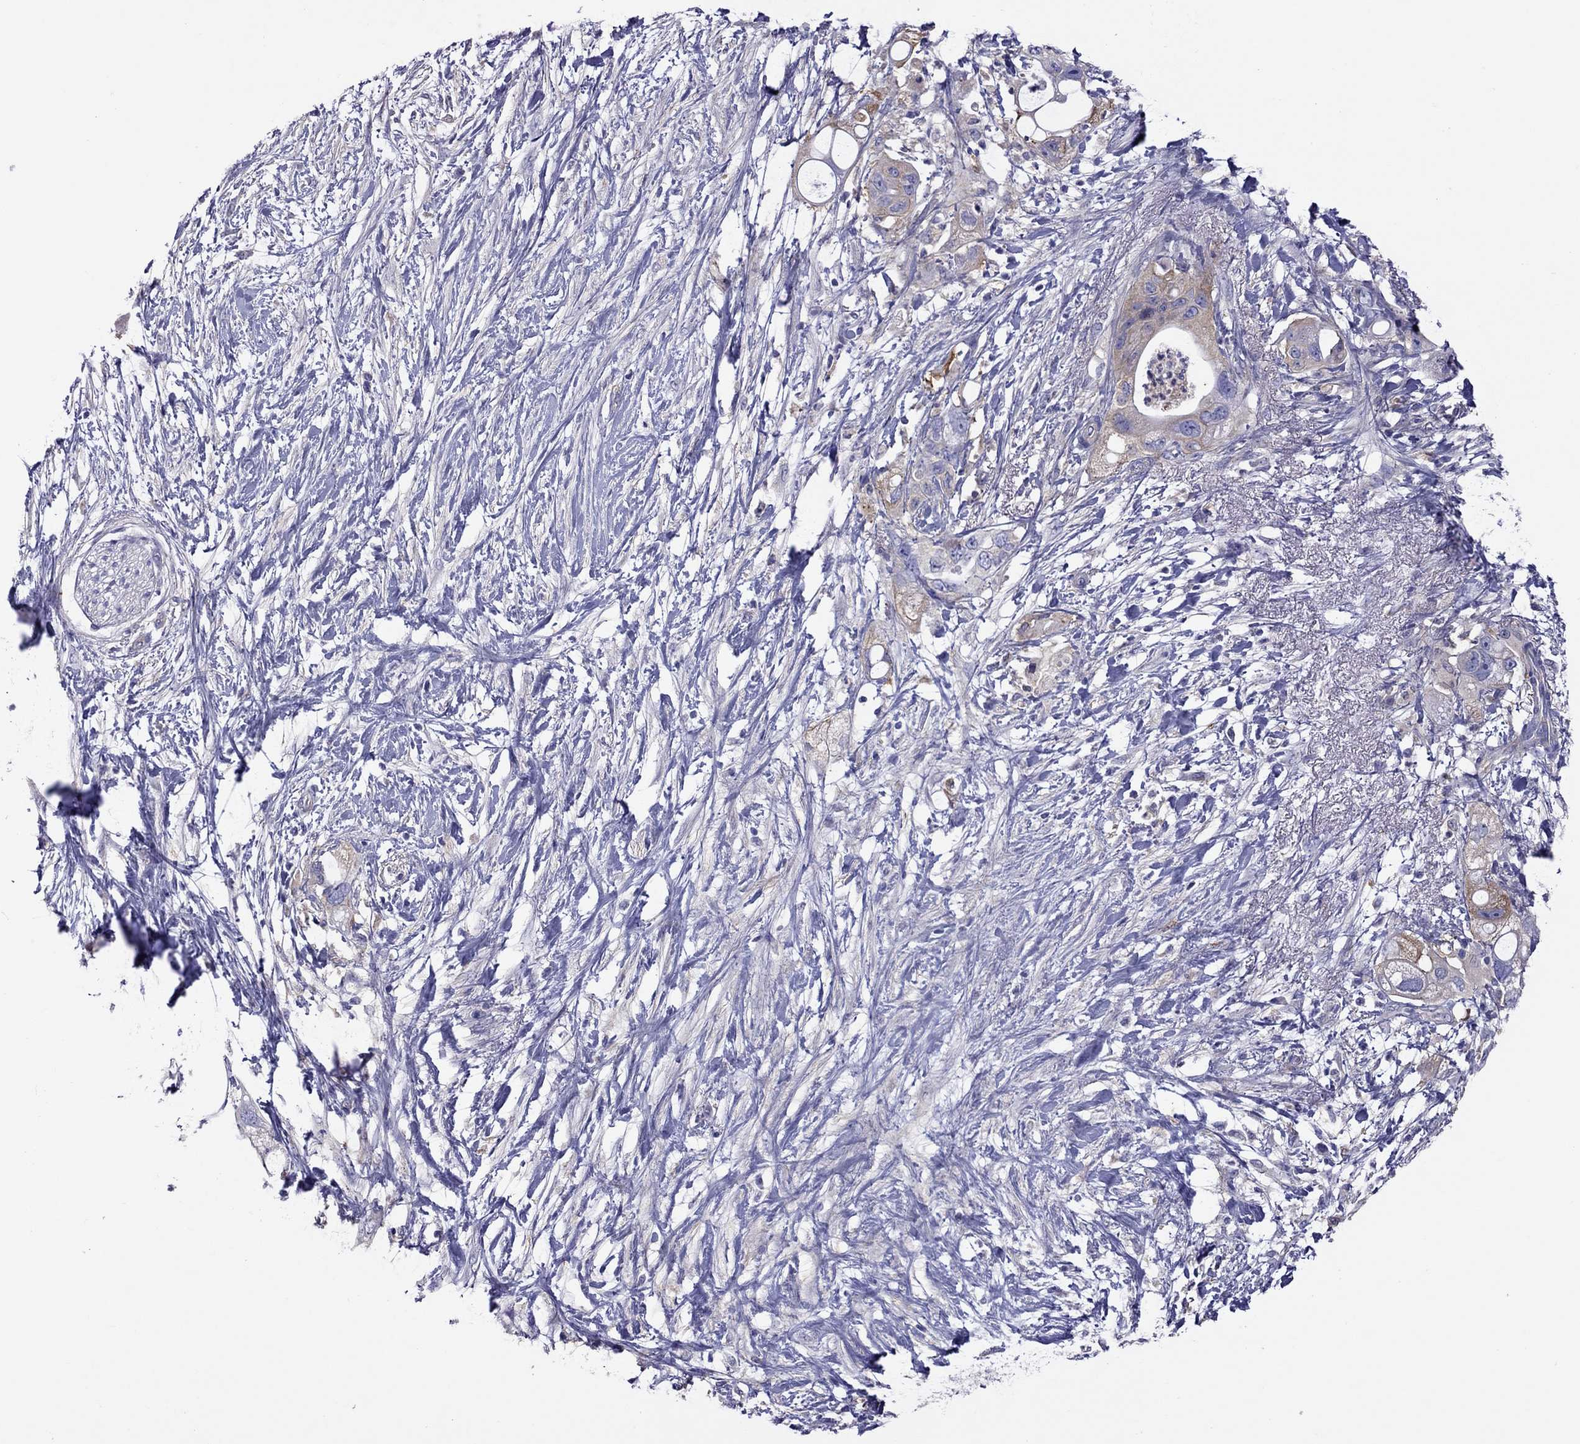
{"staining": {"intensity": "moderate", "quantity": "25%-75%", "location": "cytoplasmic/membranous"}, "tissue": "pancreatic cancer", "cell_type": "Tumor cells", "image_type": "cancer", "snomed": [{"axis": "morphology", "description": "Adenocarcinoma, NOS"}, {"axis": "topography", "description": "Pancreas"}], "caption": "Moderate cytoplasmic/membranous protein staining is seen in about 25%-75% of tumor cells in pancreatic cancer.", "gene": "ALOX15B", "patient": {"sex": "female", "age": 72}}